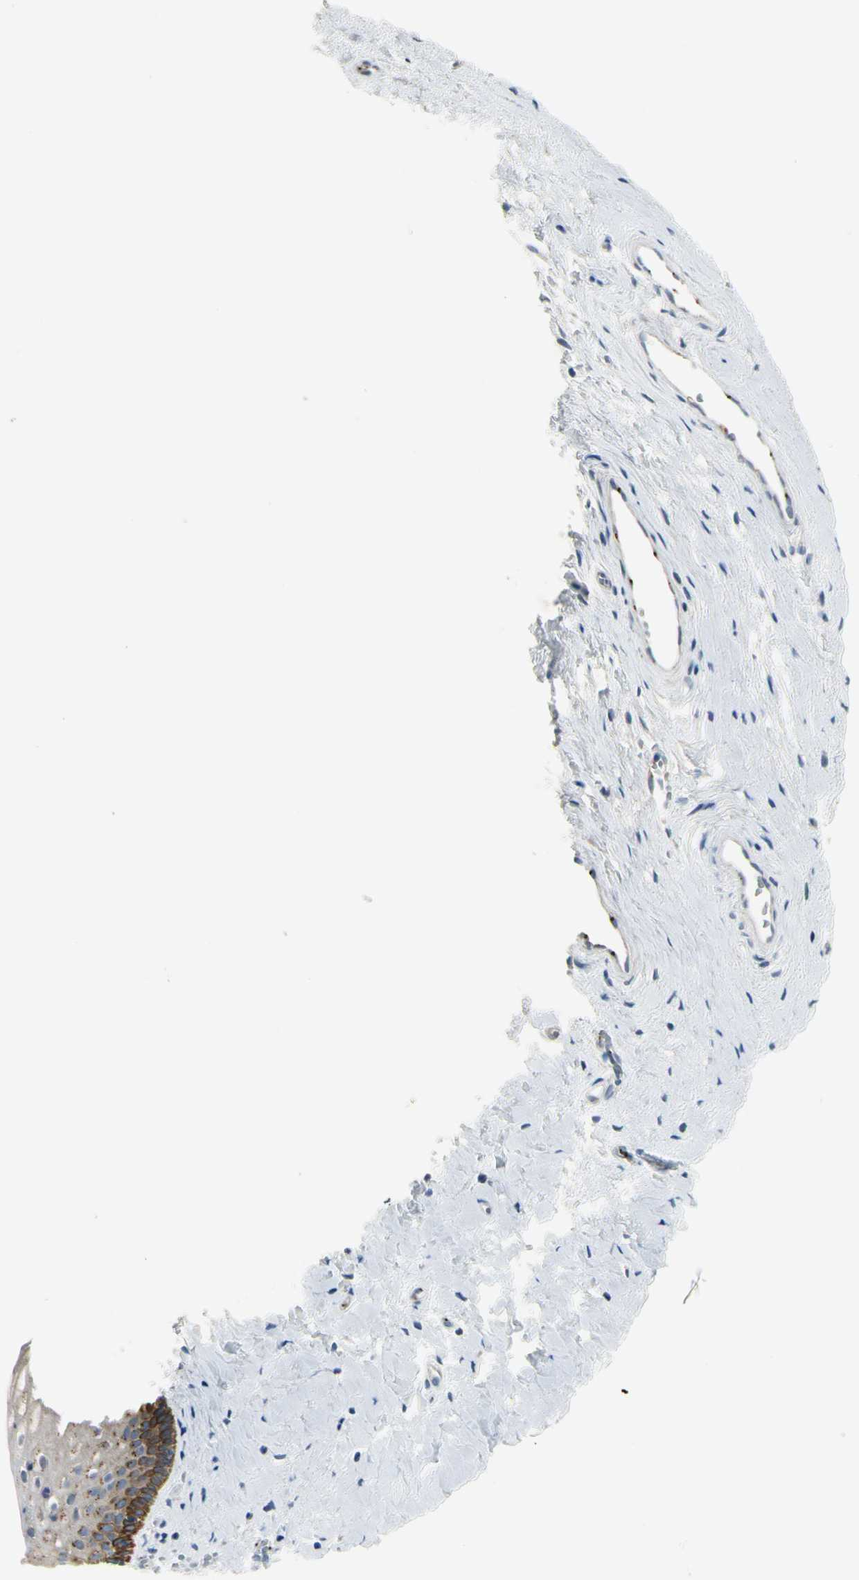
{"staining": {"intensity": "moderate", "quantity": ">75%", "location": "cytoplasmic/membranous"}, "tissue": "cervix", "cell_type": "Glandular cells", "image_type": "normal", "snomed": [{"axis": "morphology", "description": "Normal tissue, NOS"}, {"axis": "topography", "description": "Cervix"}], "caption": "The image displays a brown stain indicating the presence of a protein in the cytoplasmic/membranous of glandular cells in cervix. (Brightfield microscopy of DAB IHC at high magnification).", "gene": "MANSC1", "patient": {"sex": "female", "age": 53}}